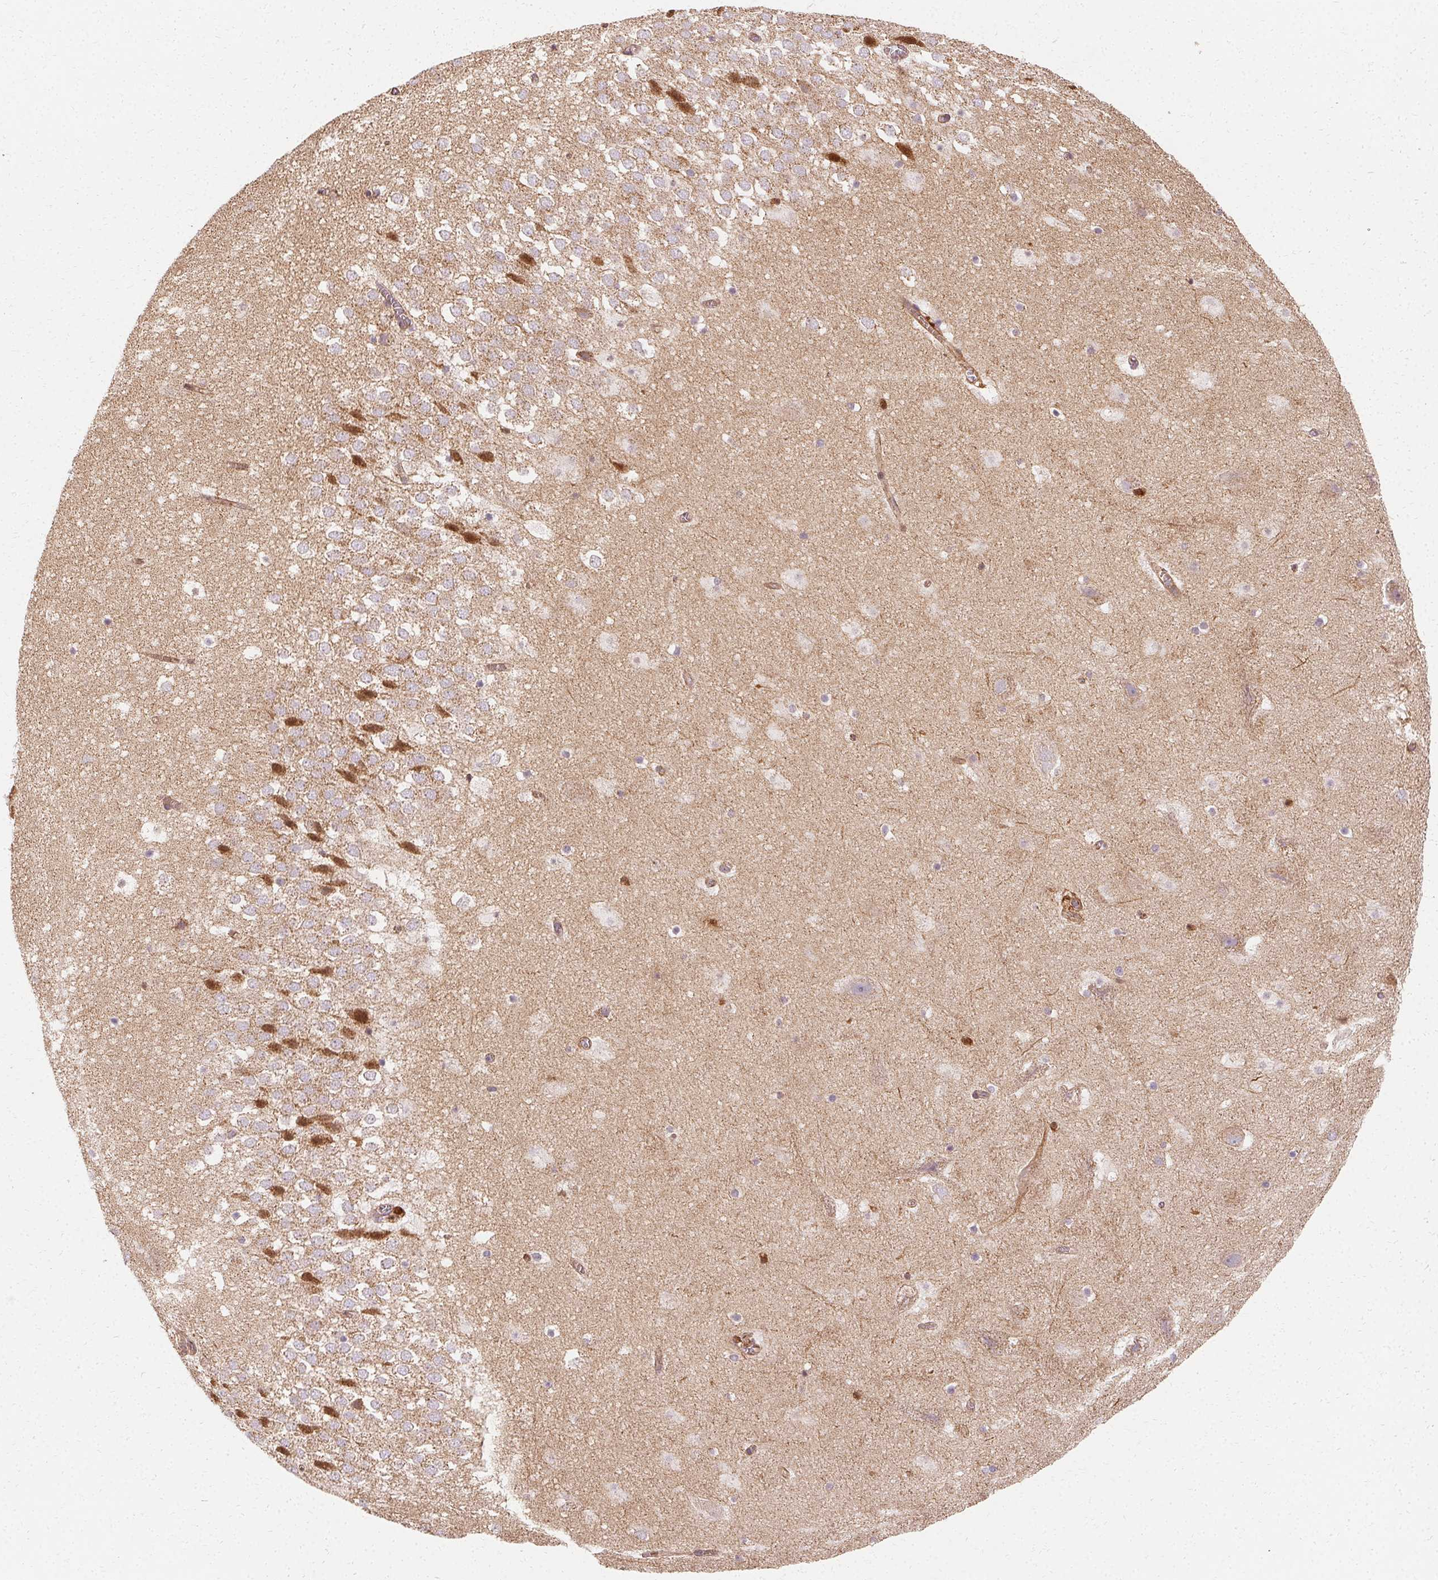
{"staining": {"intensity": "moderate", "quantity": "<25%", "location": "cytoplasmic/membranous"}, "tissue": "hippocampus", "cell_type": "Glial cells", "image_type": "normal", "snomed": [{"axis": "morphology", "description": "Normal tissue, NOS"}, {"axis": "topography", "description": "Hippocampus"}], "caption": "Hippocampus stained with DAB (3,3'-diaminobenzidine) immunohistochemistry demonstrates low levels of moderate cytoplasmic/membranous expression in about <25% of glial cells.", "gene": "APLP1", "patient": {"sex": "female", "age": 42}}